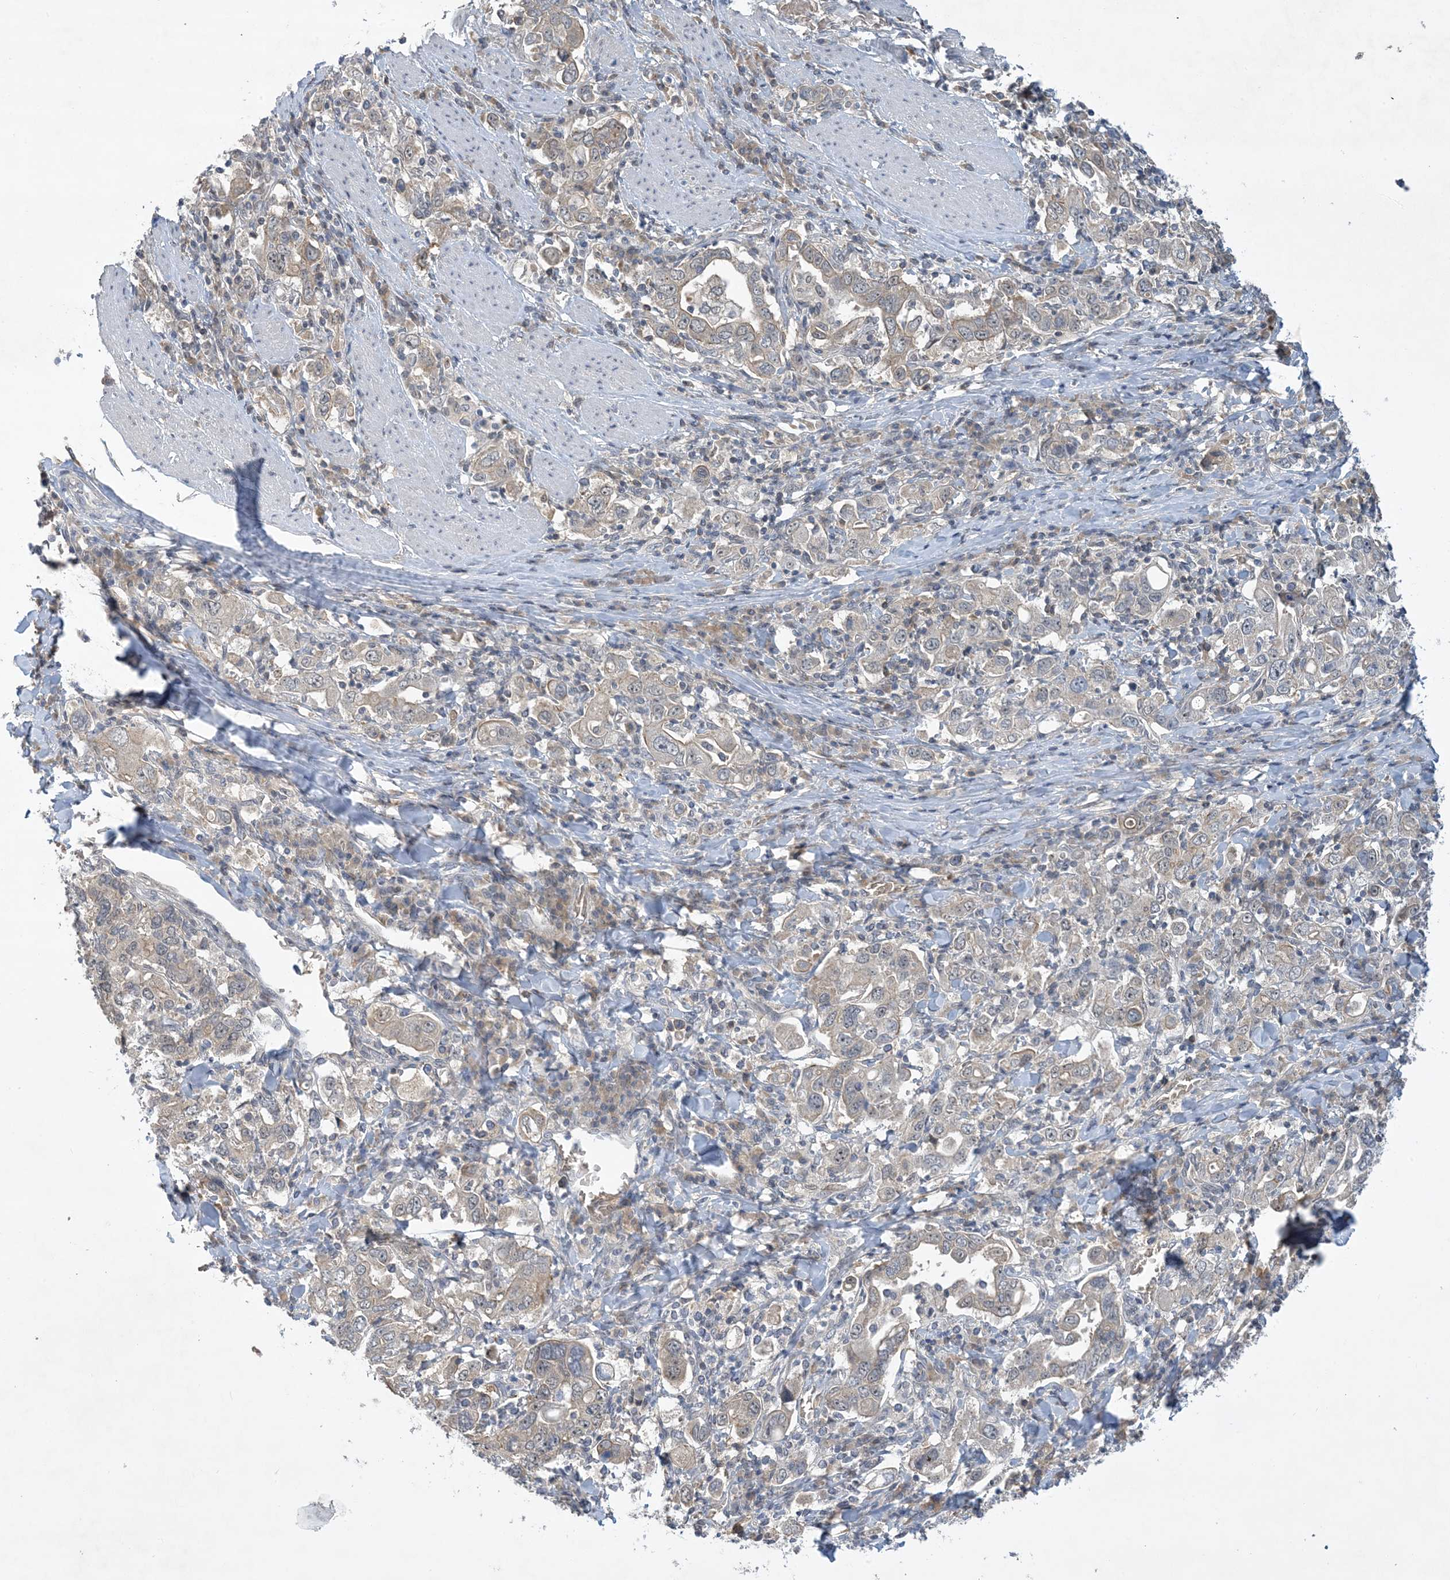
{"staining": {"intensity": "negative", "quantity": "none", "location": "none"}, "tissue": "stomach cancer", "cell_type": "Tumor cells", "image_type": "cancer", "snomed": [{"axis": "morphology", "description": "Adenocarcinoma, NOS"}, {"axis": "topography", "description": "Stomach, upper"}], "caption": "The histopathology image demonstrates no significant staining in tumor cells of stomach cancer.", "gene": "UBE2E1", "patient": {"sex": "male", "age": 62}}